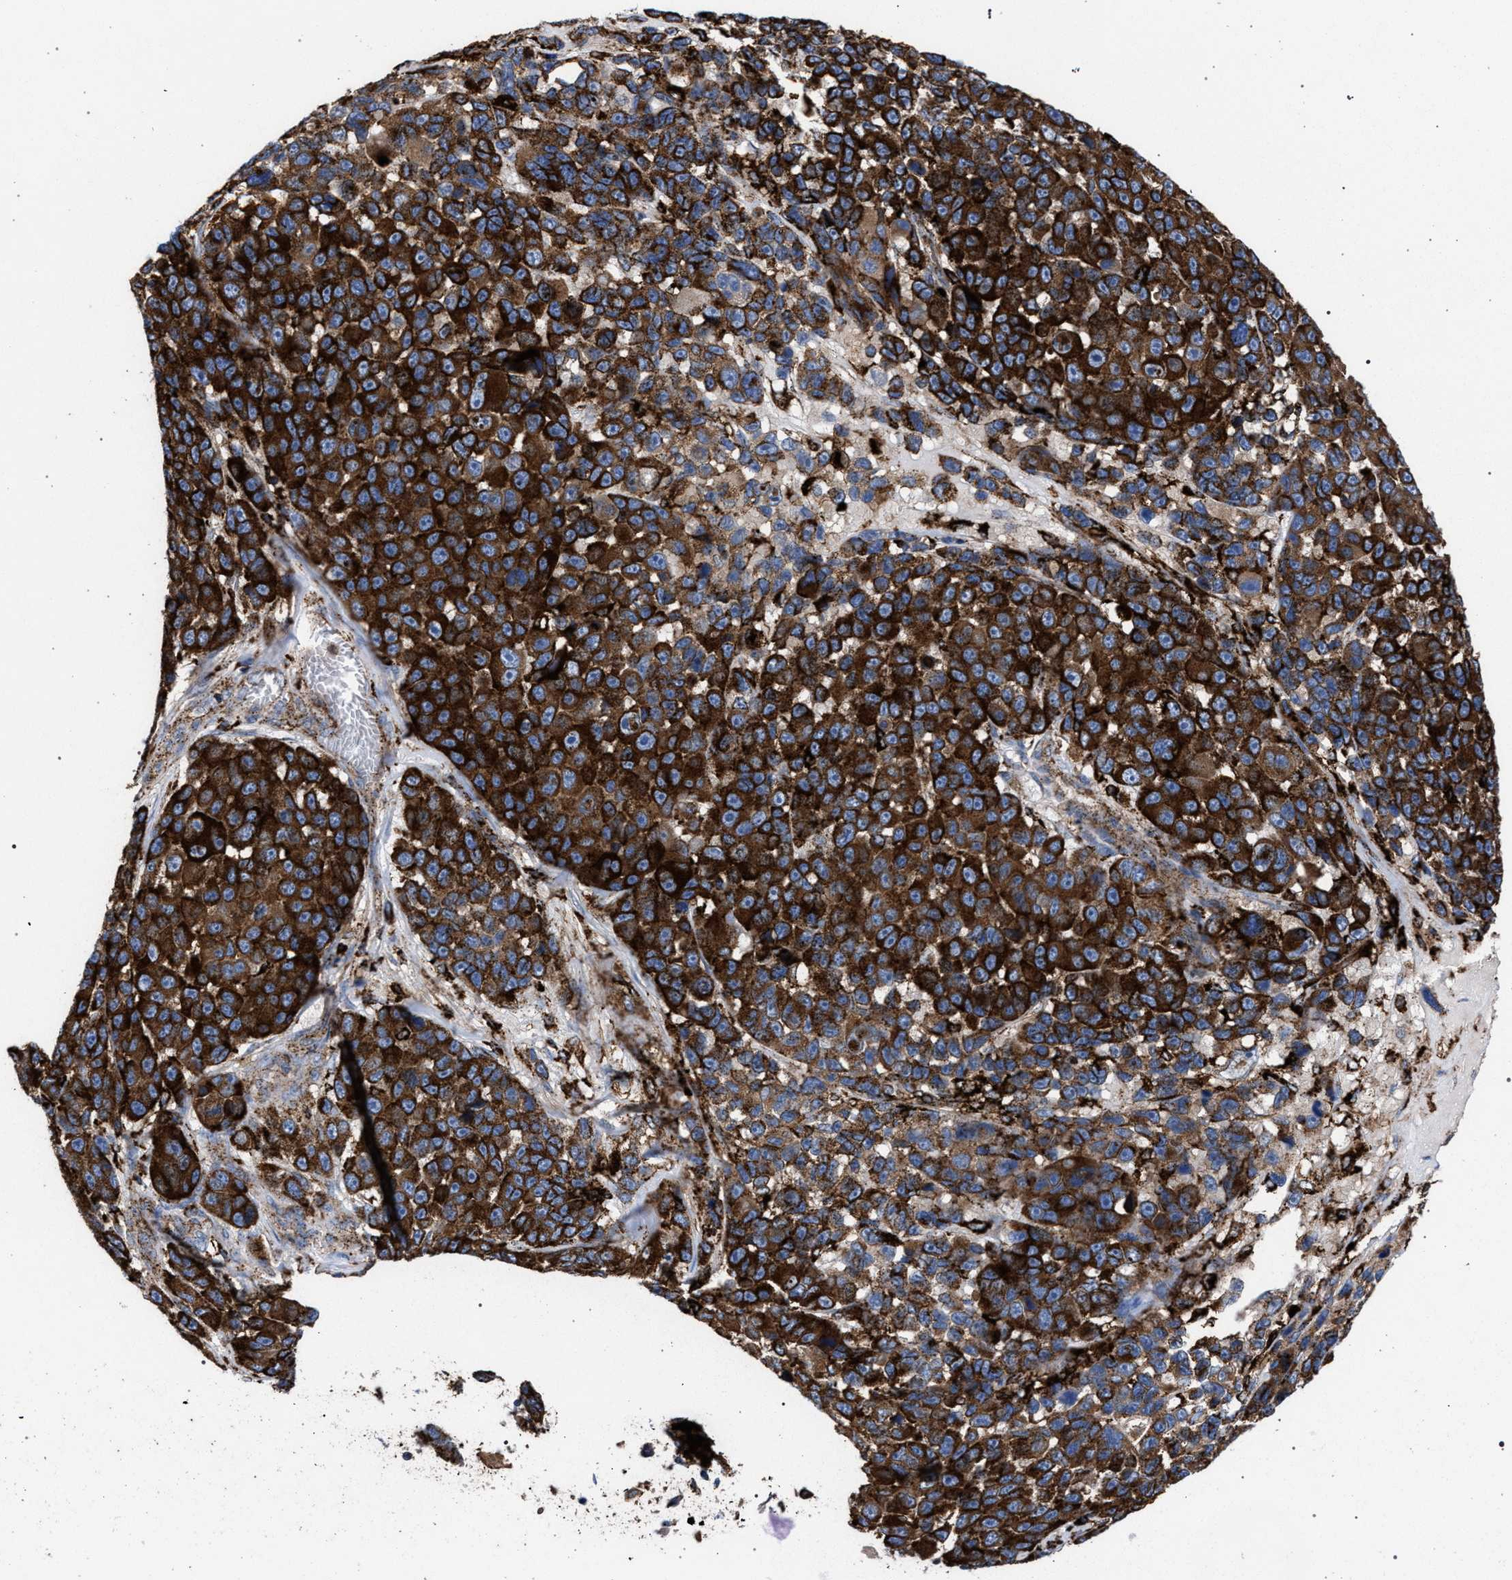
{"staining": {"intensity": "strong", "quantity": ">75%", "location": "cytoplasmic/membranous"}, "tissue": "melanoma", "cell_type": "Tumor cells", "image_type": "cancer", "snomed": [{"axis": "morphology", "description": "Malignant melanoma, NOS"}, {"axis": "topography", "description": "Skin"}], "caption": "Tumor cells display strong cytoplasmic/membranous expression in approximately >75% of cells in melanoma.", "gene": "PPT1", "patient": {"sex": "male", "age": 53}}